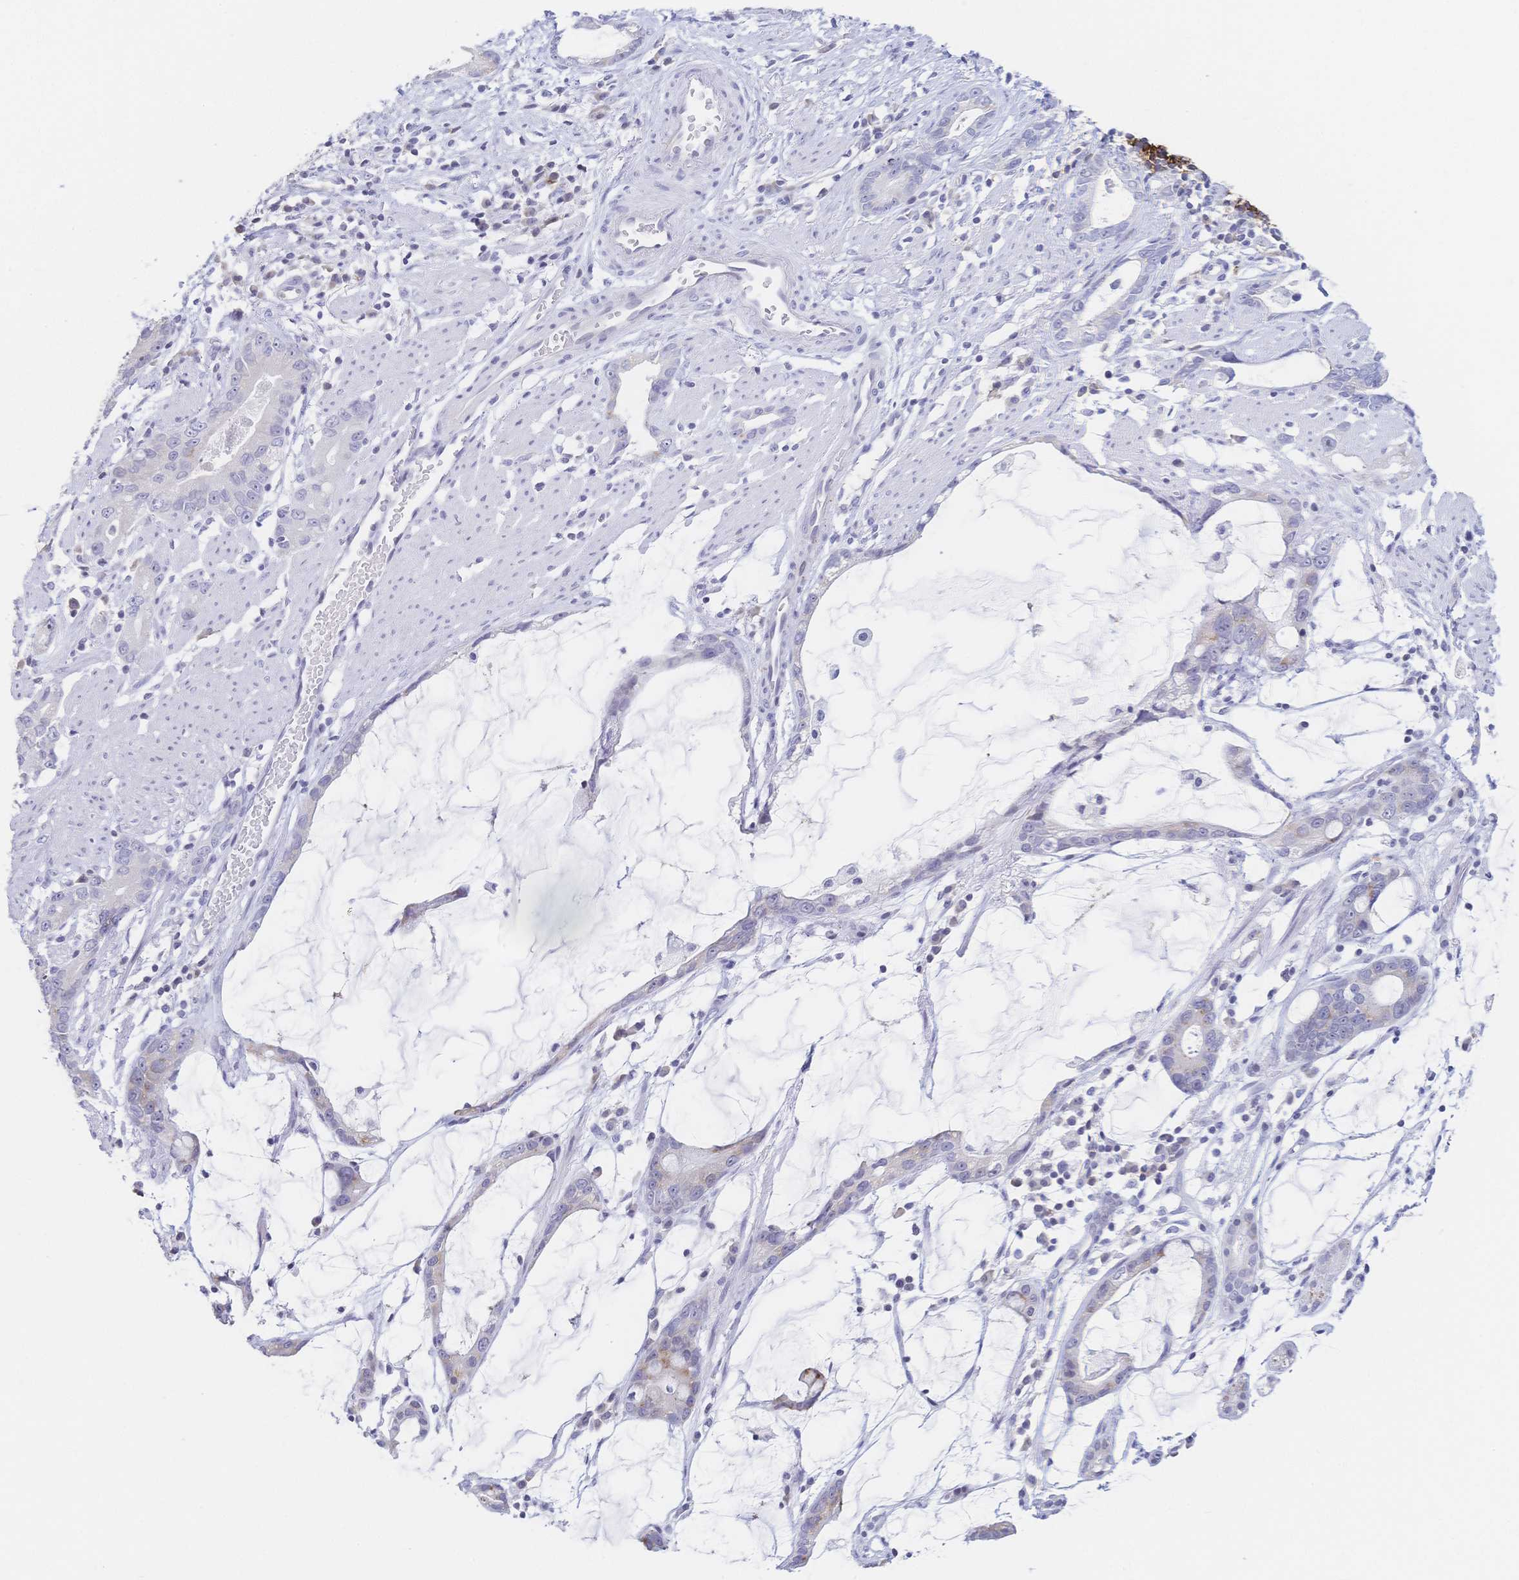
{"staining": {"intensity": "negative", "quantity": "none", "location": "none"}, "tissue": "stomach cancer", "cell_type": "Tumor cells", "image_type": "cancer", "snomed": [{"axis": "morphology", "description": "Adenocarcinoma, NOS"}, {"axis": "topography", "description": "Stomach"}], "caption": "Immunohistochemistry of human adenocarcinoma (stomach) shows no staining in tumor cells.", "gene": "CR2", "patient": {"sex": "male", "age": 55}}